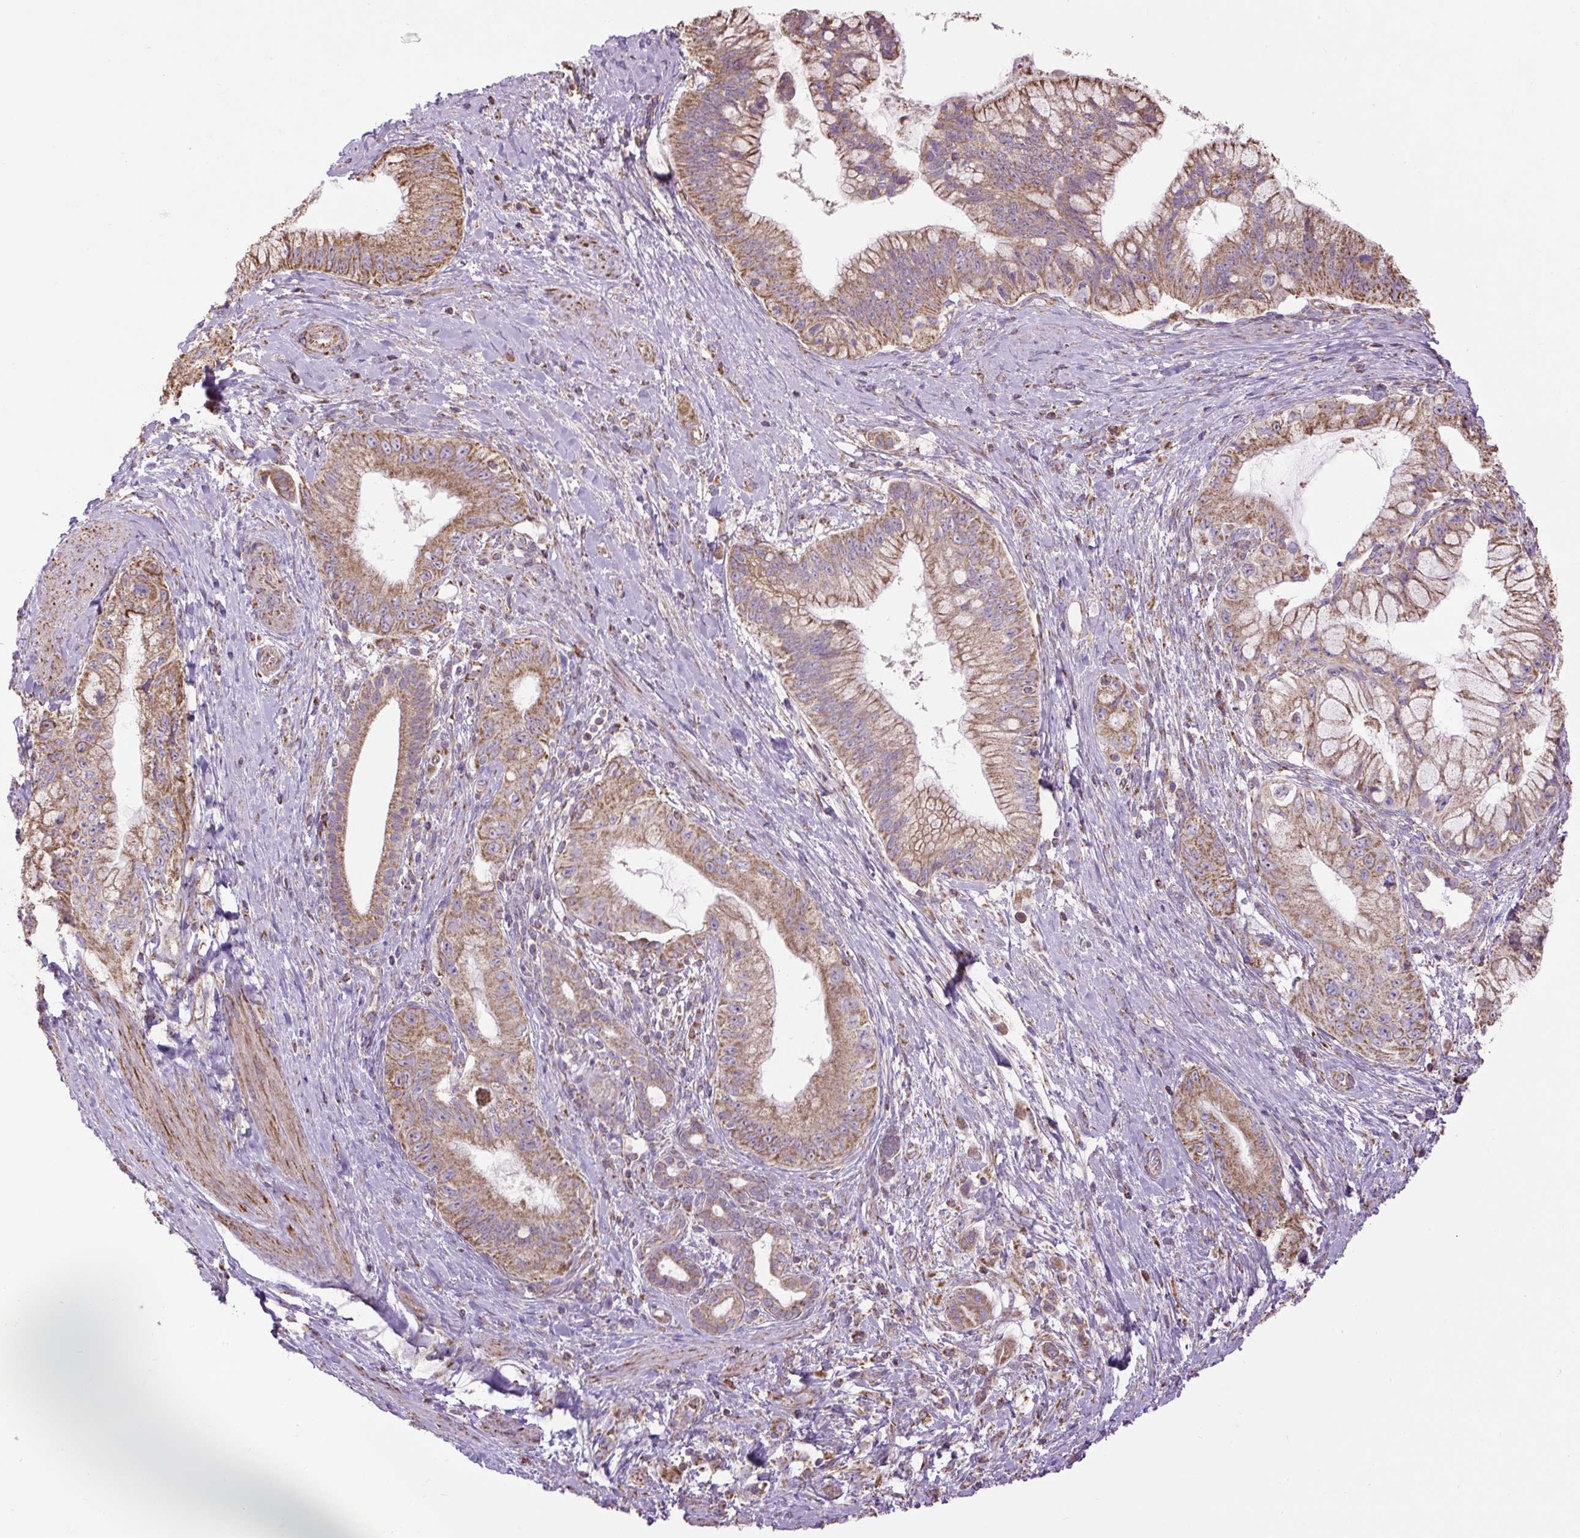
{"staining": {"intensity": "moderate", "quantity": ">75%", "location": "cytoplasmic/membranous"}, "tissue": "pancreatic cancer", "cell_type": "Tumor cells", "image_type": "cancer", "snomed": [{"axis": "morphology", "description": "Adenocarcinoma, NOS"}, {"axis": "topography", "description": "Pancreas"}], "caption": "The immunohistochemical stain highlights moderate cytoplasmic/membranous positivity in tumor cells of pancreatic cancer tissue.", "gene": "PLCG1", "patient": {"sex": "male", "age": 48}}